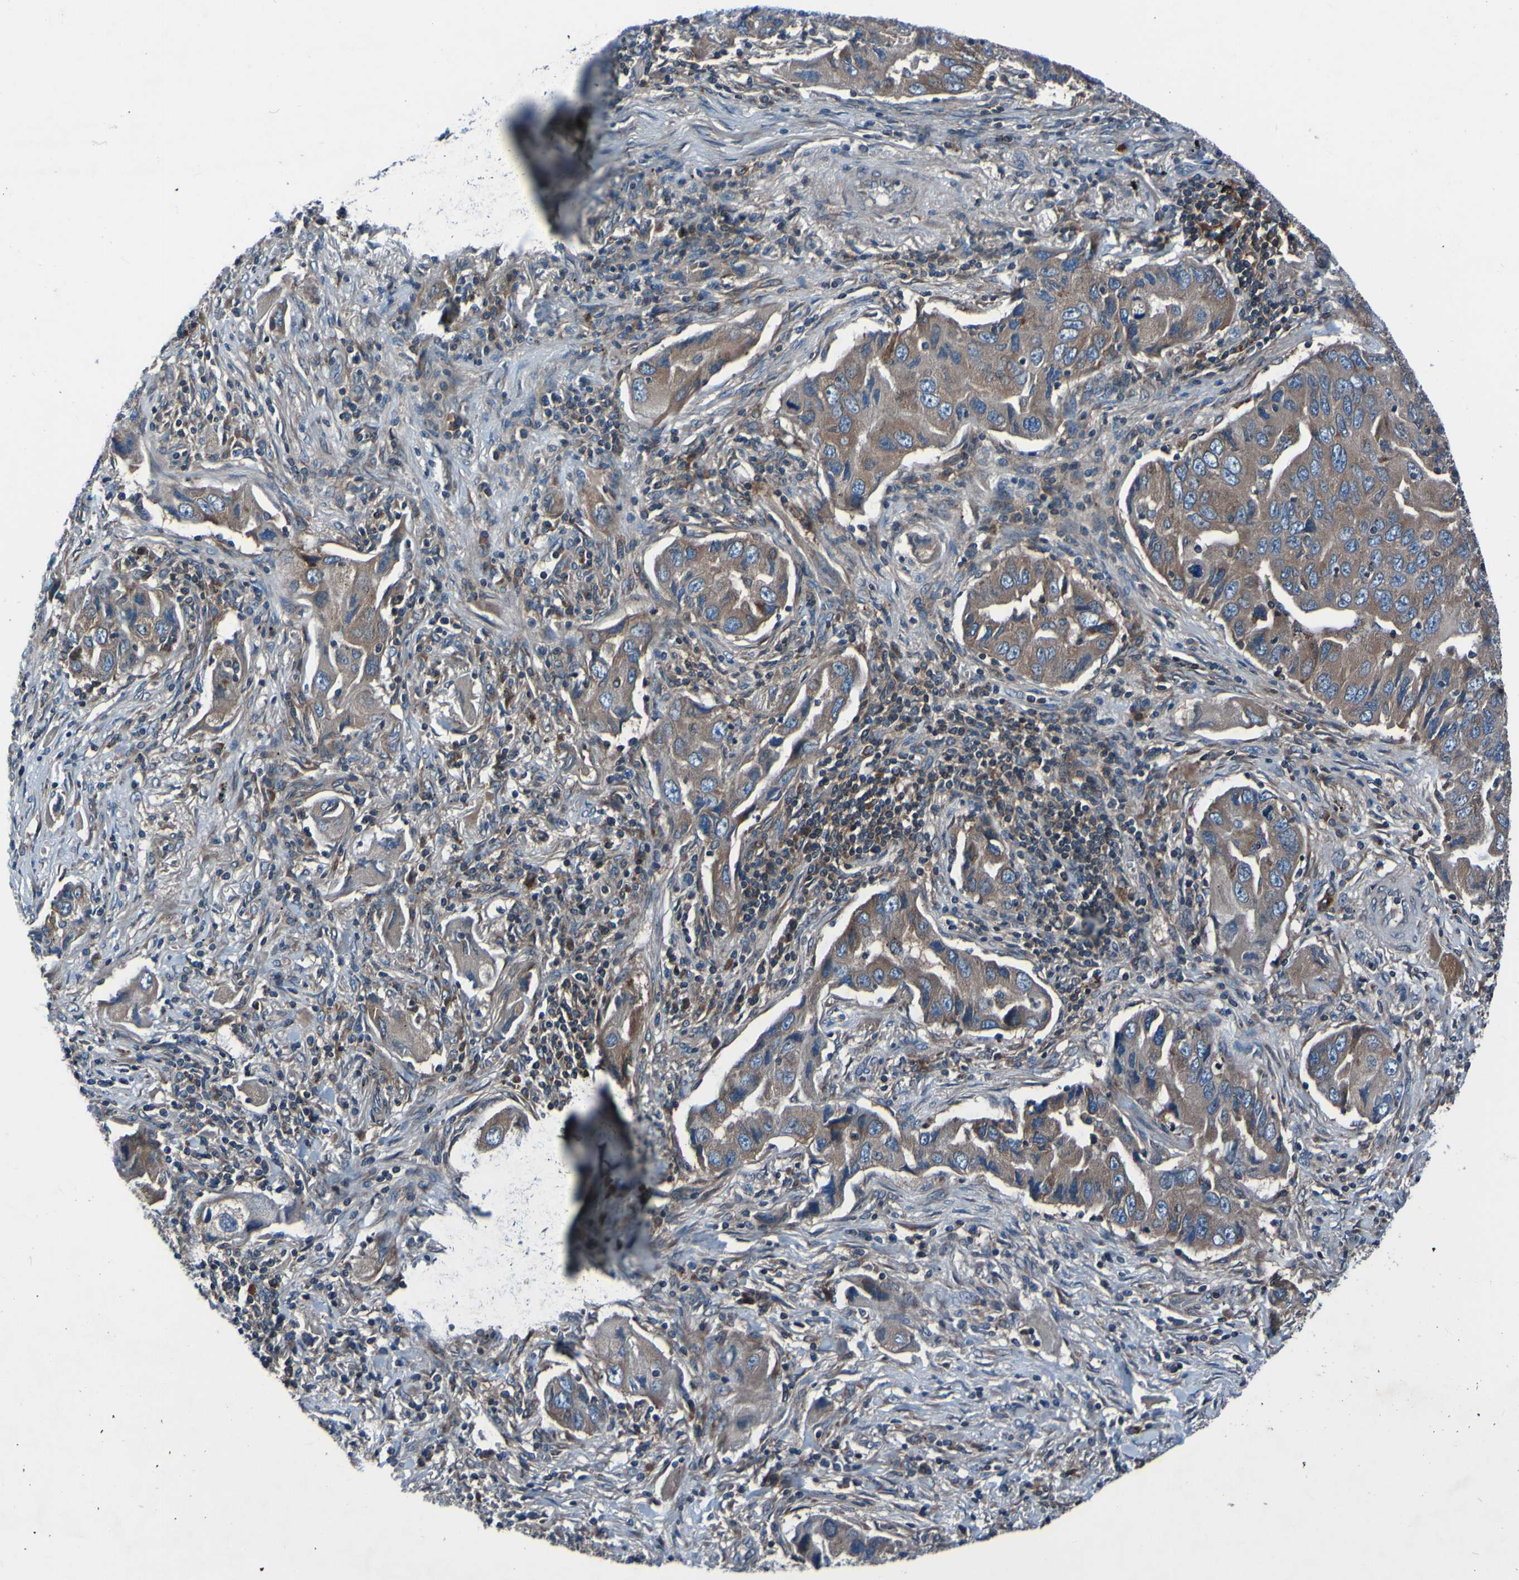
{"staining": {"intensity": "moderate", "quantity": ">75%", "location": "cytoplasmic/membranous"}, "tissue": "lung cancer", "cell_type": "Tumor cells", "image_type": "cancer", "snomed": [{"axis": "morphology", "description": "Adenocarcinoma, NOS"}, {"axis": "topography", "description": "Lung"}], "caption": "A histopathology image of human lung adenocarcinoma stained for a protein demonstrates moderate cytoplasmic/membranous brown staining in tumor cells.", "gene": "RAB5B", "patient": {"sex": "female", "age": 65}}